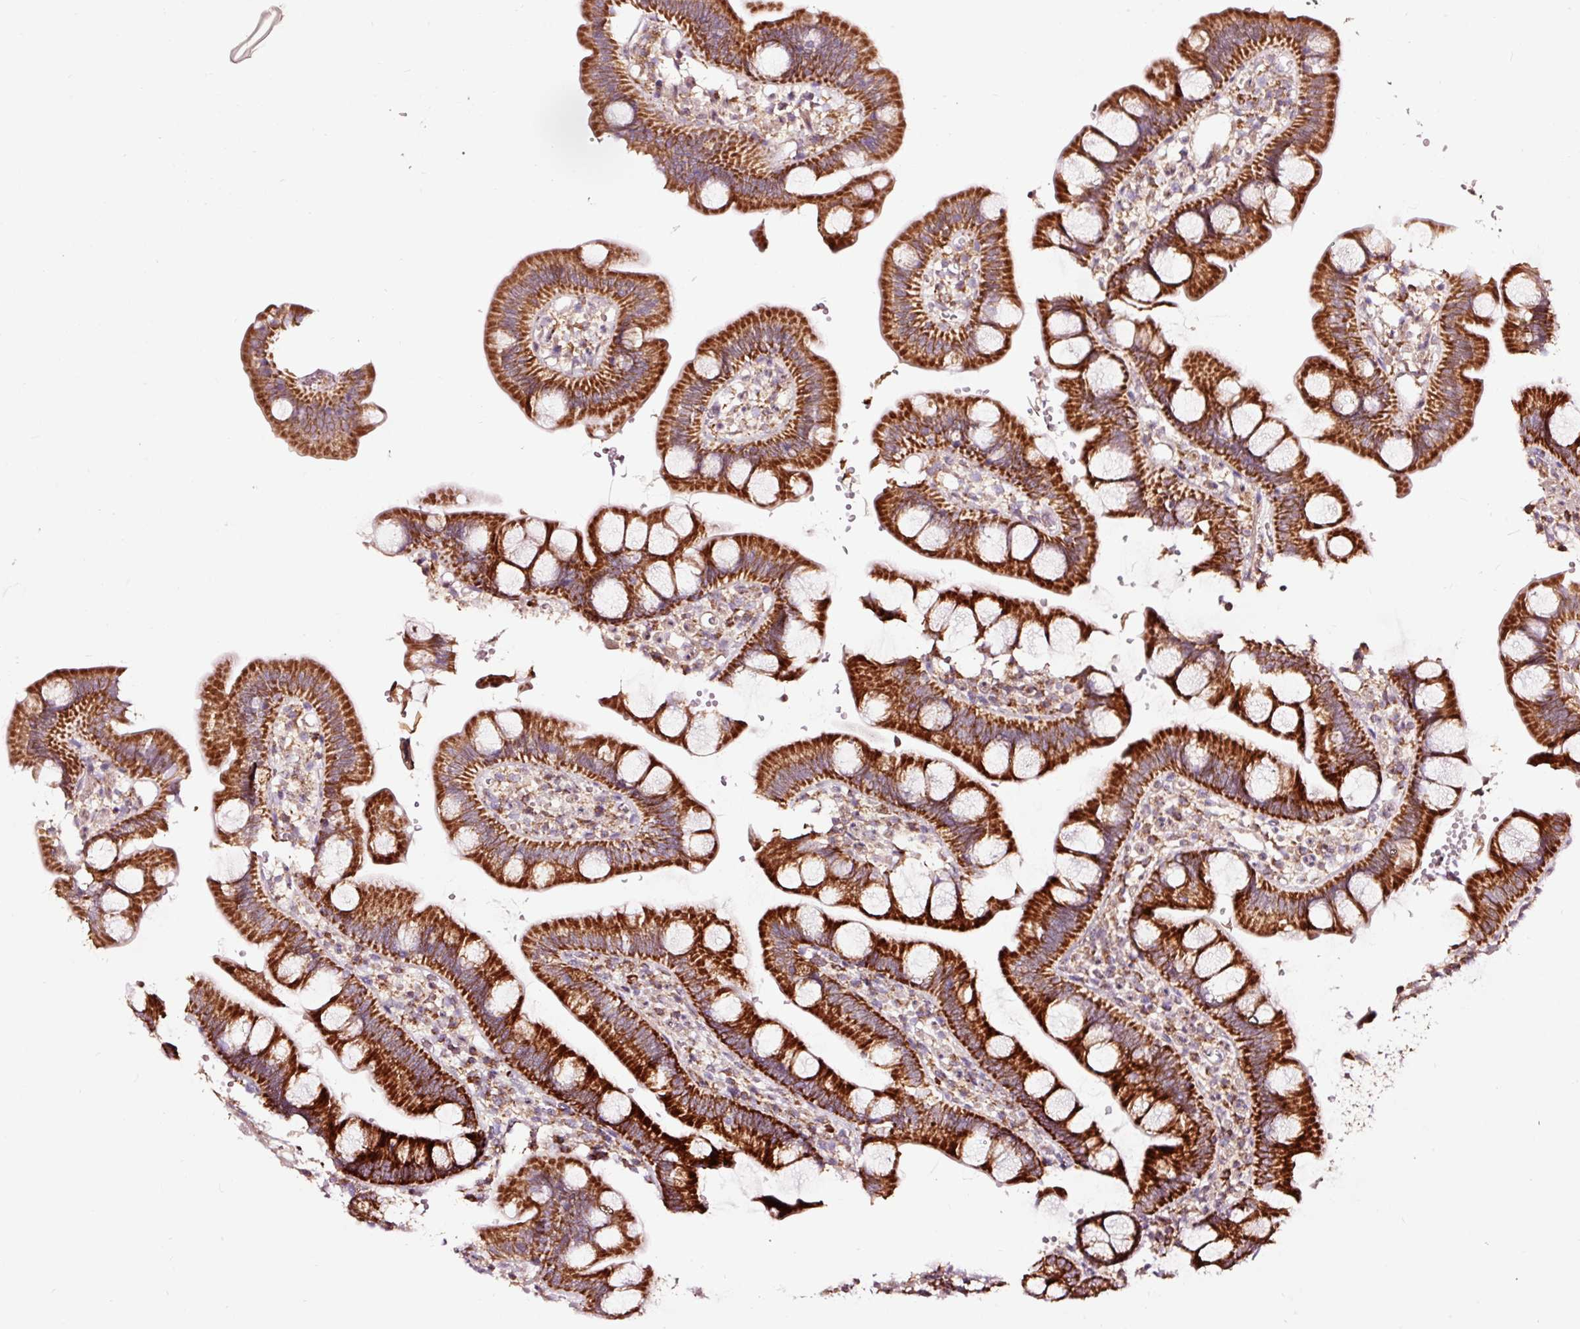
{"staining": {"intensity": "strong", "quantity": ">75%", "location": "cytoplasmic/membranous"}, "tissue": "small intestine", "cell_type": "Glandular cells", "image_type": "normal", "snomed": [{"axis": "morphology", "description": "Normal tissue, NOS"}, {"axis": "topography", "description": "Small intestine"}], "caption": "Glandular cells demonstrate strong cytoplasmic/membranous expression in approximately >75% of cells in benign small intestine. (Stains: DAB (3,3'-diaminobenzidine) in brown, nuclei in blue, Microscopy: brightfield microscopy at high magnification).", "gene": "TPM1", "patient": {"sex": "female", "age": 68}}